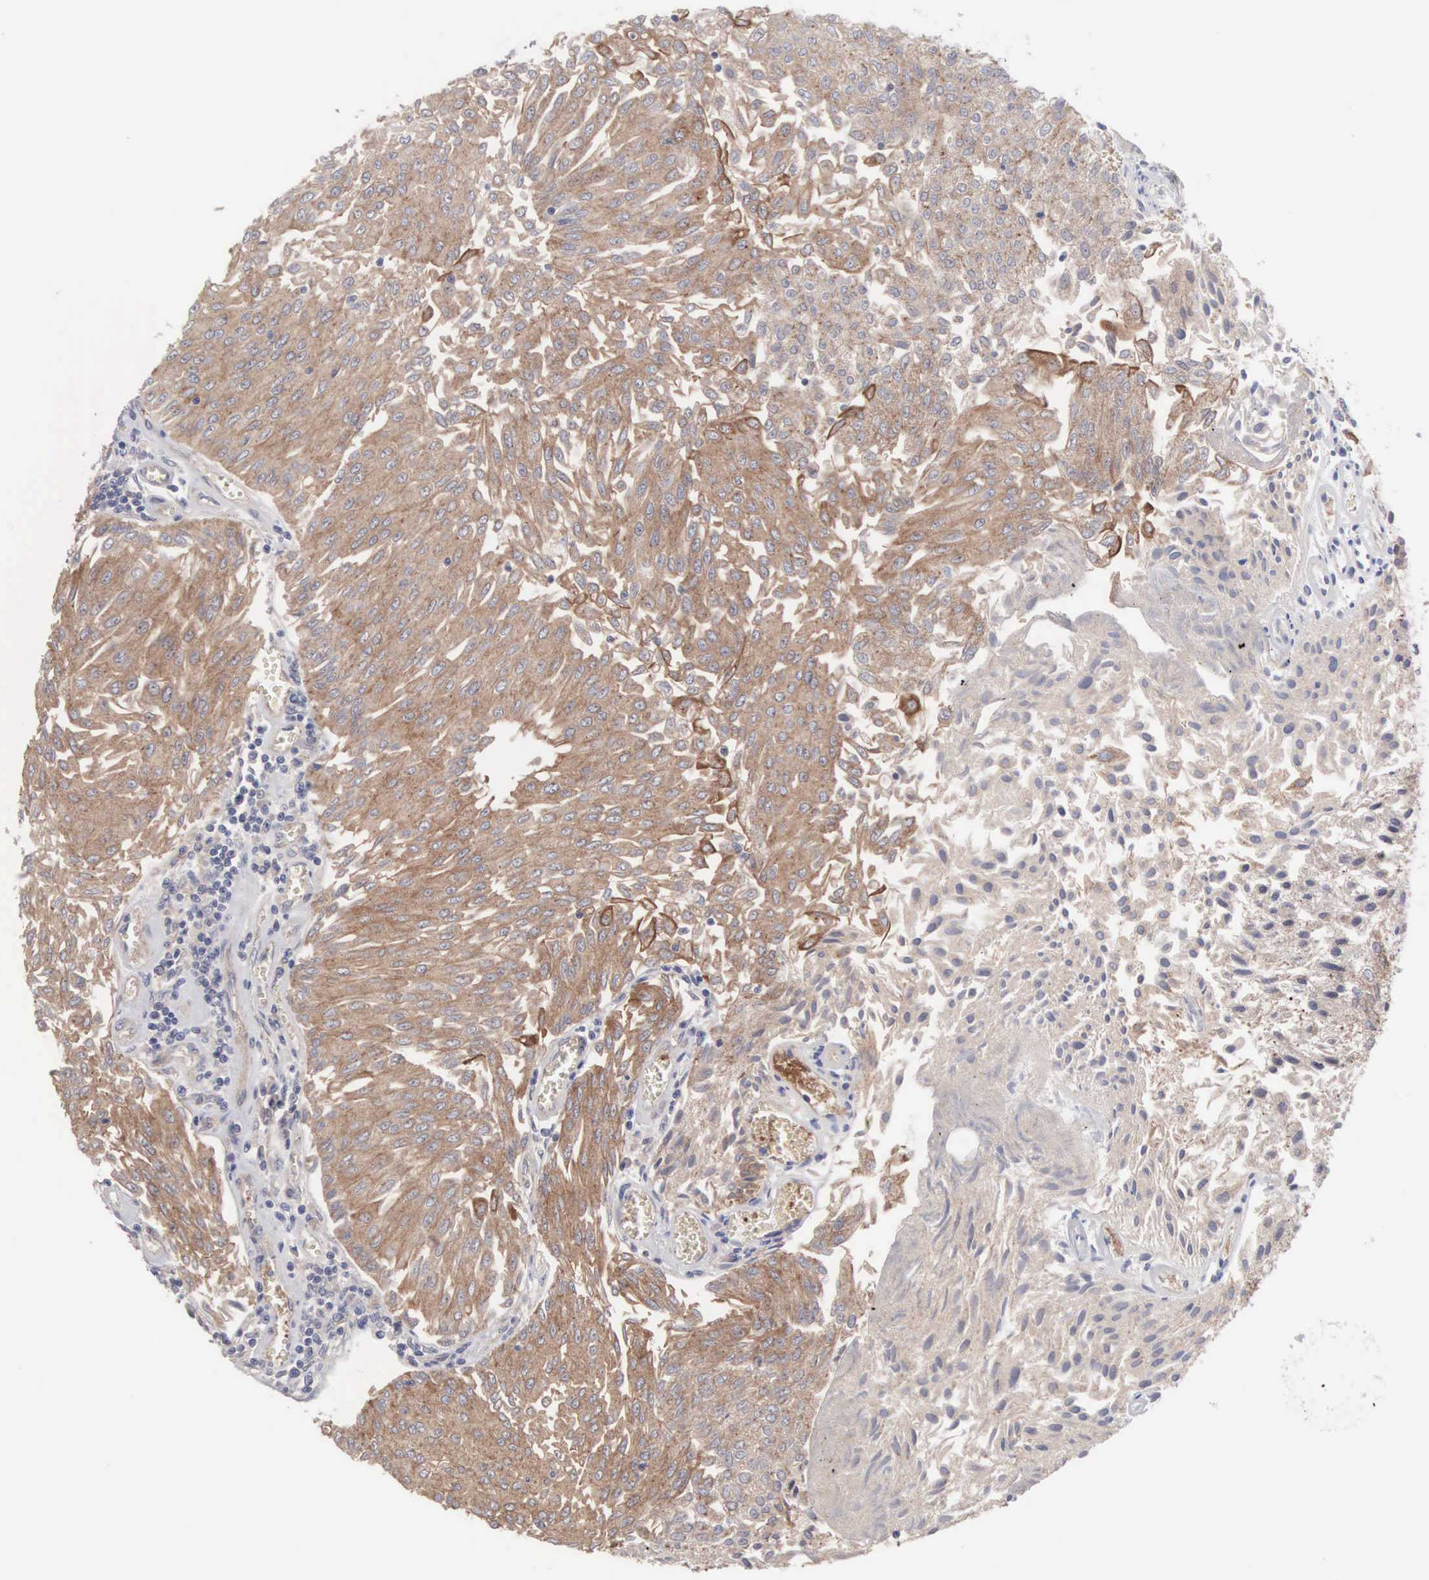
{"staining": {"intensity": "moderate", "quantity": ">75%", "location": "cytoplasmic/membranous"}, "tissue": "urothelial cancer", "cell_type": "Tumor cells", "image_type": "cancer", "snomed": [{"axis": "morphology", "description": "Urothelial carcinoma, Low grade"}, {"axis": "topography", "description": "Urinary bladder"}], "caption": "Urothelial cancer tissue displays moderate cytoplasmic/membranous positivity in approximately >75% of tumor cells", "gene": "INF2", "patient": {"sex": "male", "age": 86}}